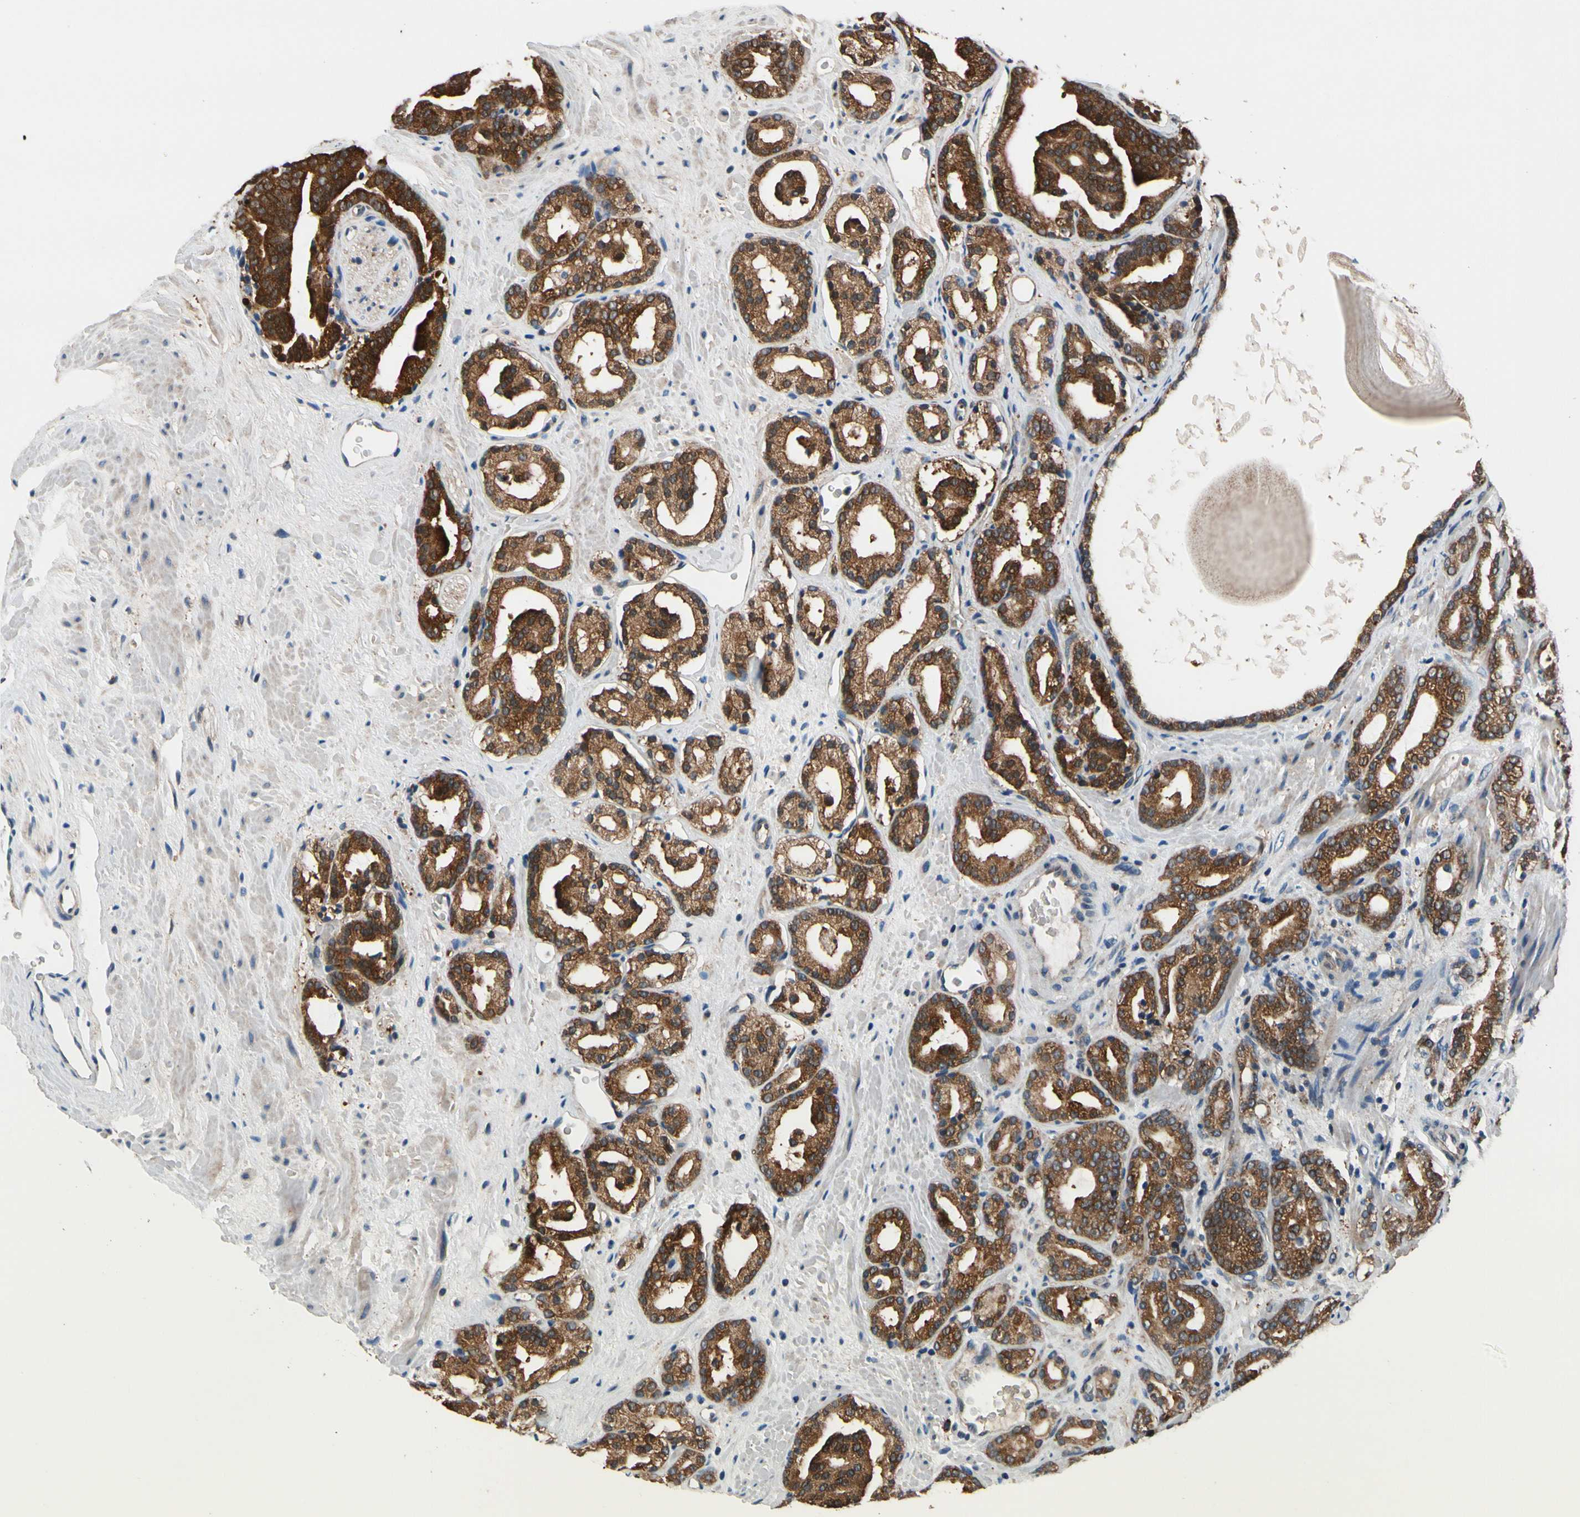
{"staining": {"intensity": "strong", "quantity": ">75%", "location": "cytoplasmic/membranous"}, "tissue": "prostate cancer", "cell_type": "Tumor cells", "image_type": "cancer", "snomed": [{"axis": "morphology", "description": "Adenocarcinoma, Low grade"}, {"axis": "topography", "description": "Prostate"}], "caption": "Immunohistochemical staining of human low-grade adenocarcinoma (prostate) demonstrates high levels of strong cytoplasmic/membranous positivity in approximately >75% of tumor cells. Nuclei are stained in blue.", "gene": "PRDX2", "patient": {"sex": "male", "age": 63}}